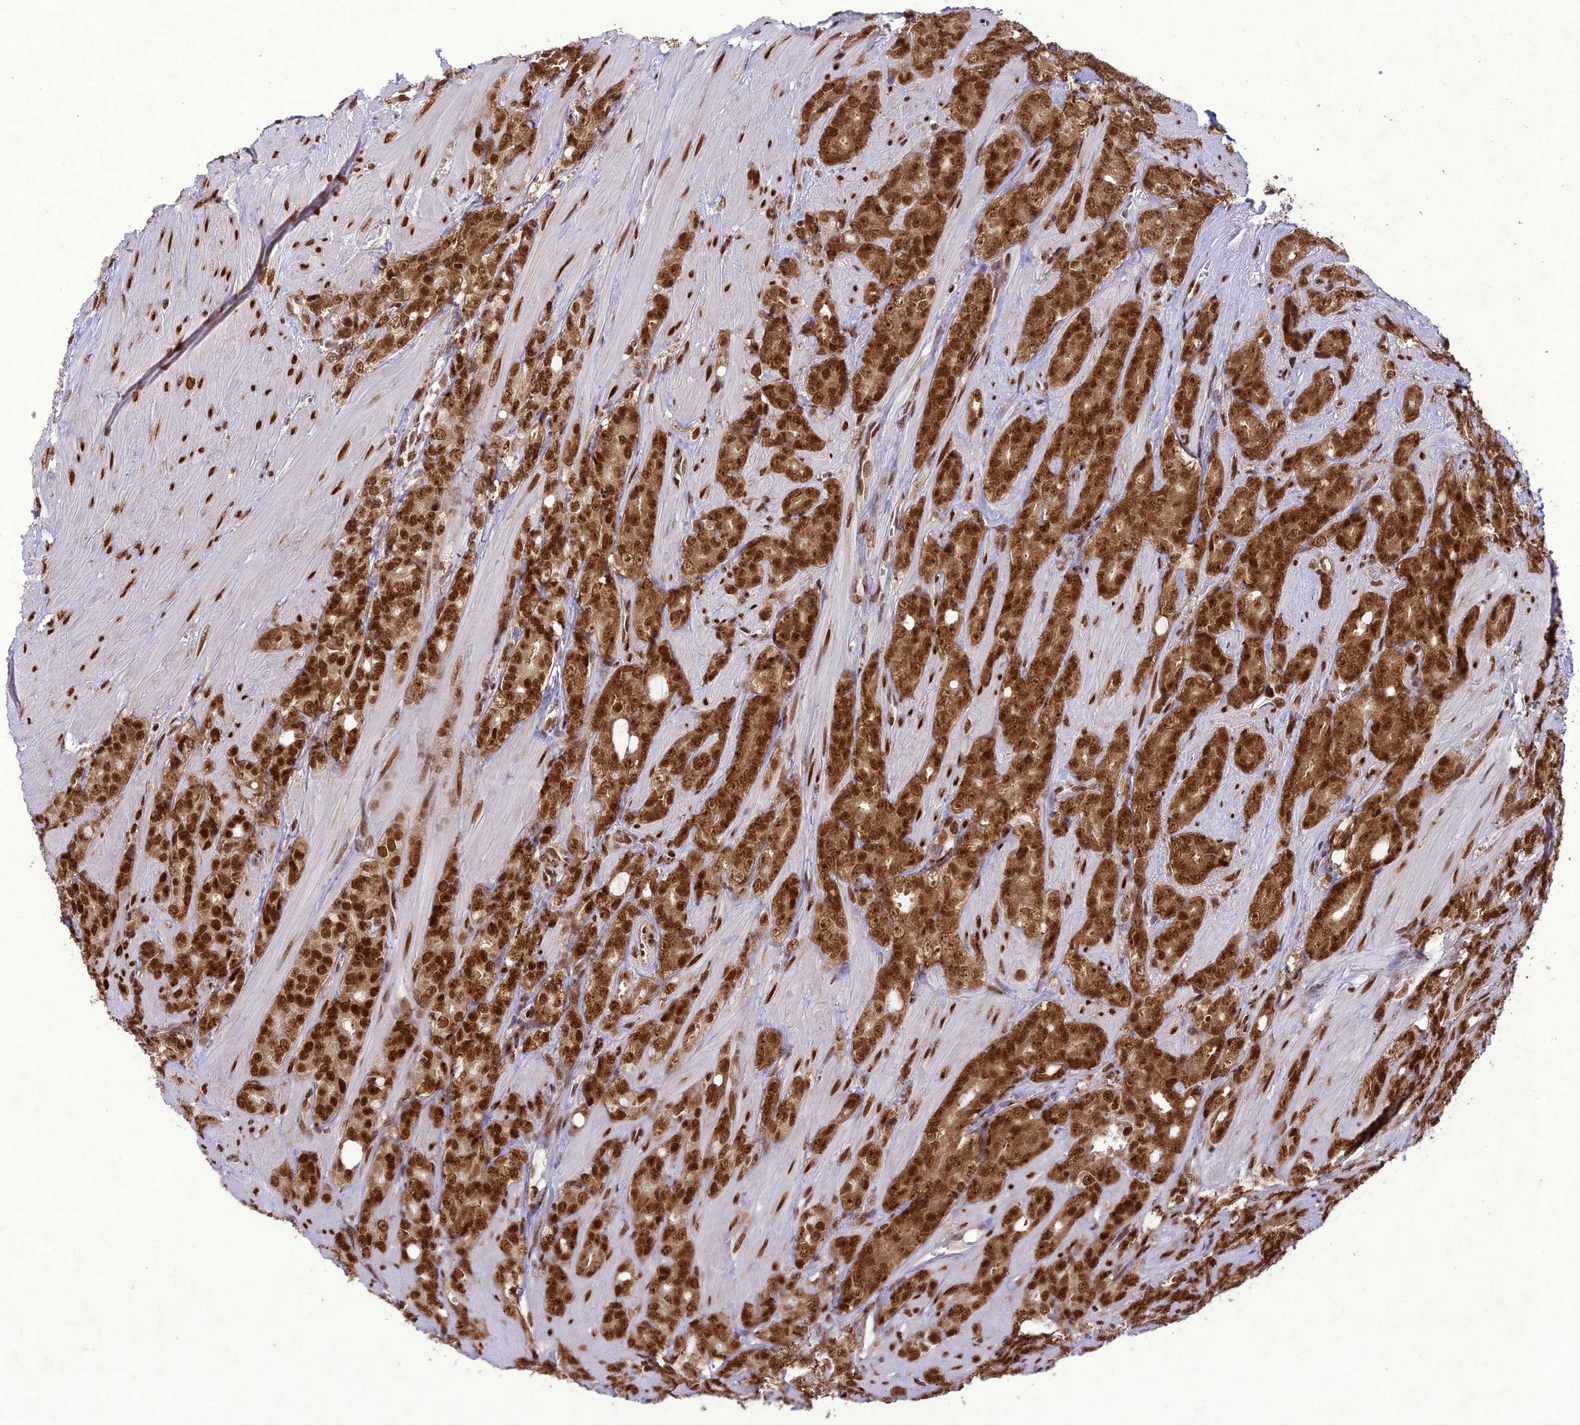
{"staining": {"intensity": "strong", "quantity": ">75%", "location": "cytoplasmic/membranous,nuclear"}, "tissue": "prostate cancer", "cell_type": "Tumor cells", "image_type": "cancer", "snomed": [{"axis": "morphology", "description": "Adenocarcinoma, High grade"}, {"axis": "topography", "description": "Prostate"}], "caption": "Protein staining reveals strong cytoplasmic/membranous and nuclear positivity in about >75% of tumor cells in prostate adenocarcinoma (high-grade). (brown staining indicates protein expression, while blue staining denotes nuclei).", "gene": "DDX1", "patient": {"sex": "male", "age": 62}}